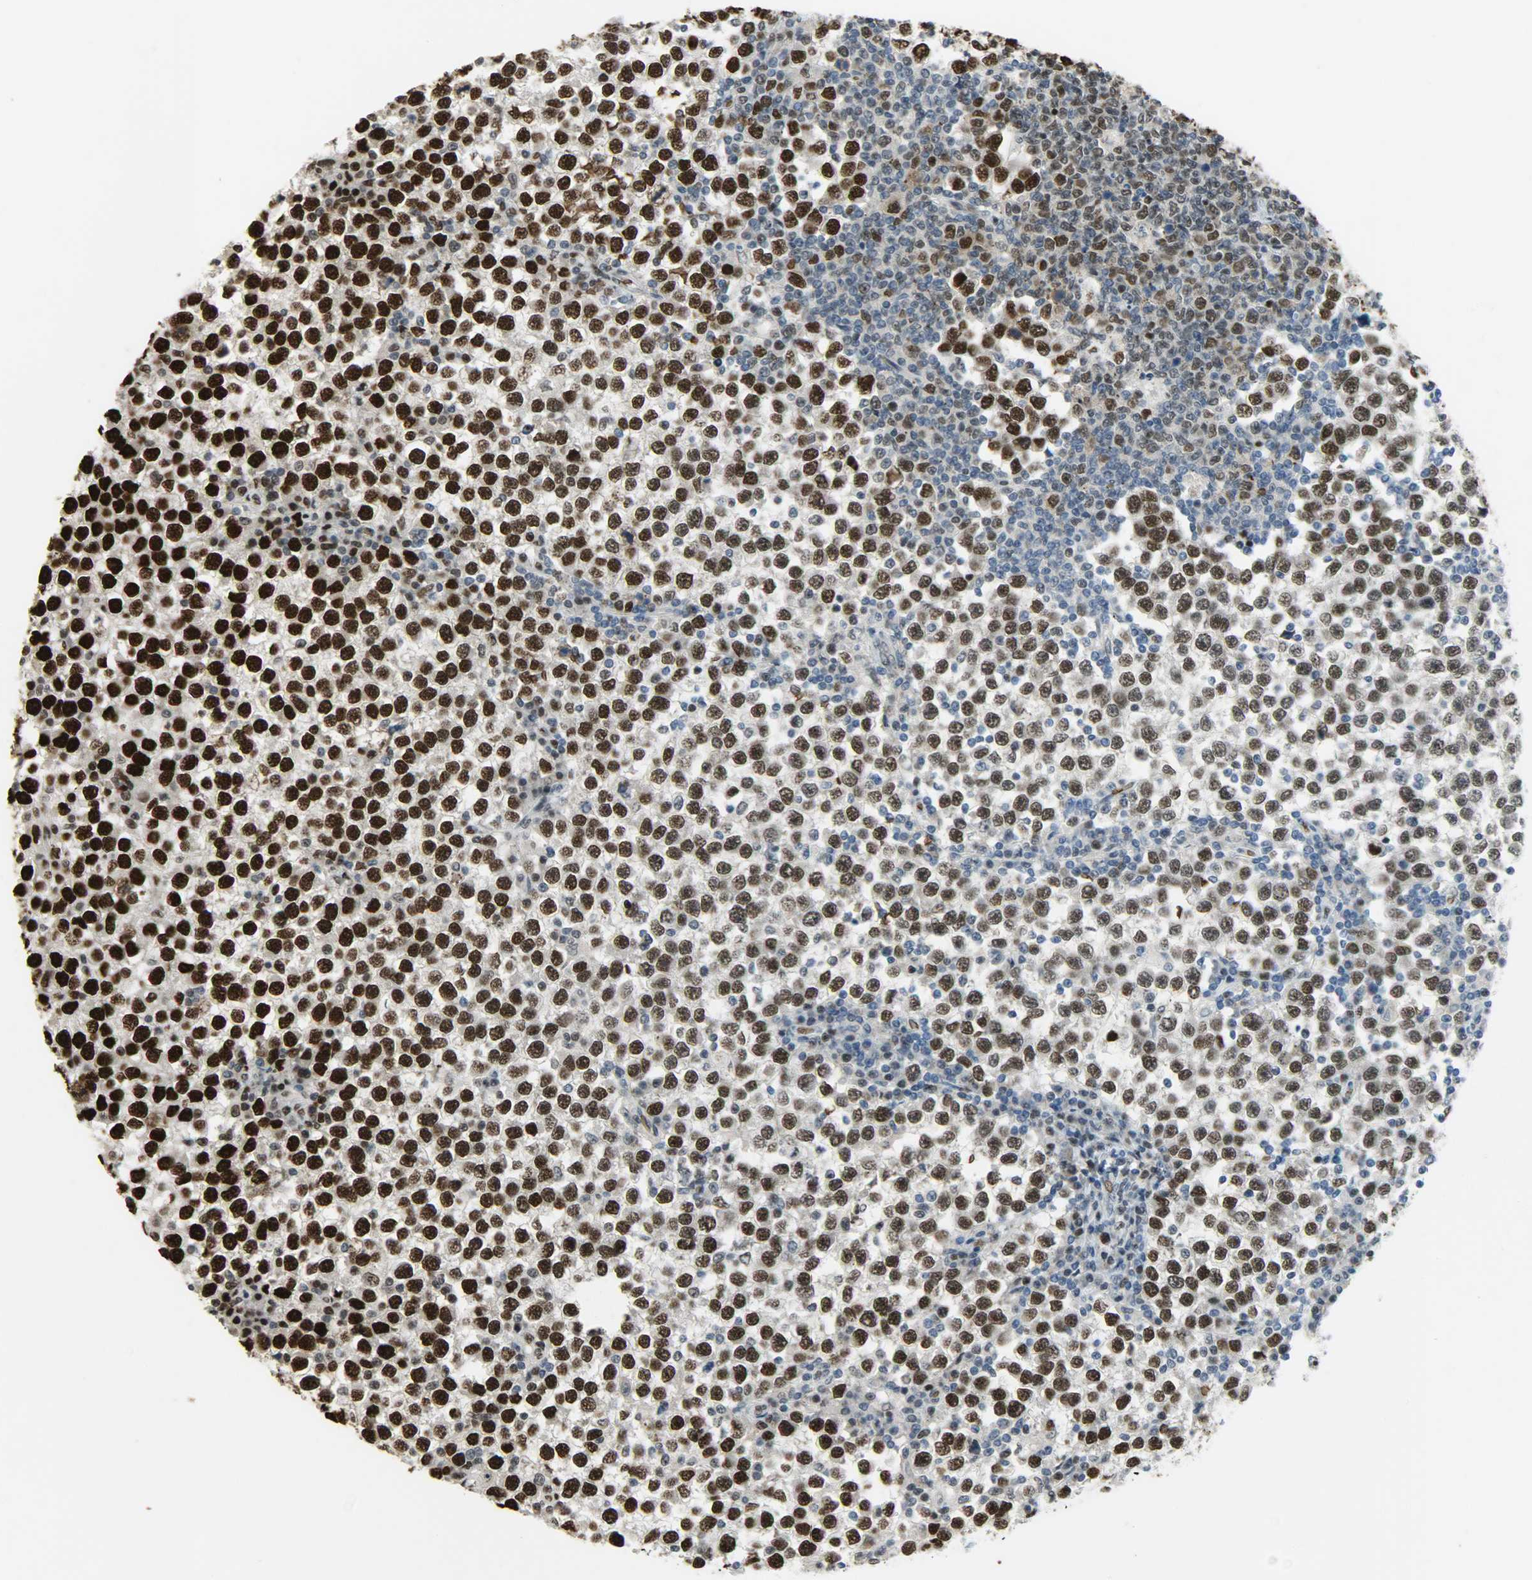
{"staining": {"intensity": "strong", "quantity": ">75%", "location": "nuclear"}, "tissue": "testis cancer", "cell_type": "Tumor cells", "image_type": "cancer", "snomed": [{"axis": "morphology", "description": "Seminoma, NOS"}, {"axis": "topography", "description": "Testis"}], "caption": "Seminoma (testis) was stained to show a protein in brown. There is high levels of strong nuclear positivity in approximately >75% of tumor cells. The protein is shown in brown color, while the nuclei are stained blue.", "gene": "SNAI1", "patient": {"sex": "male", "age": 65}}